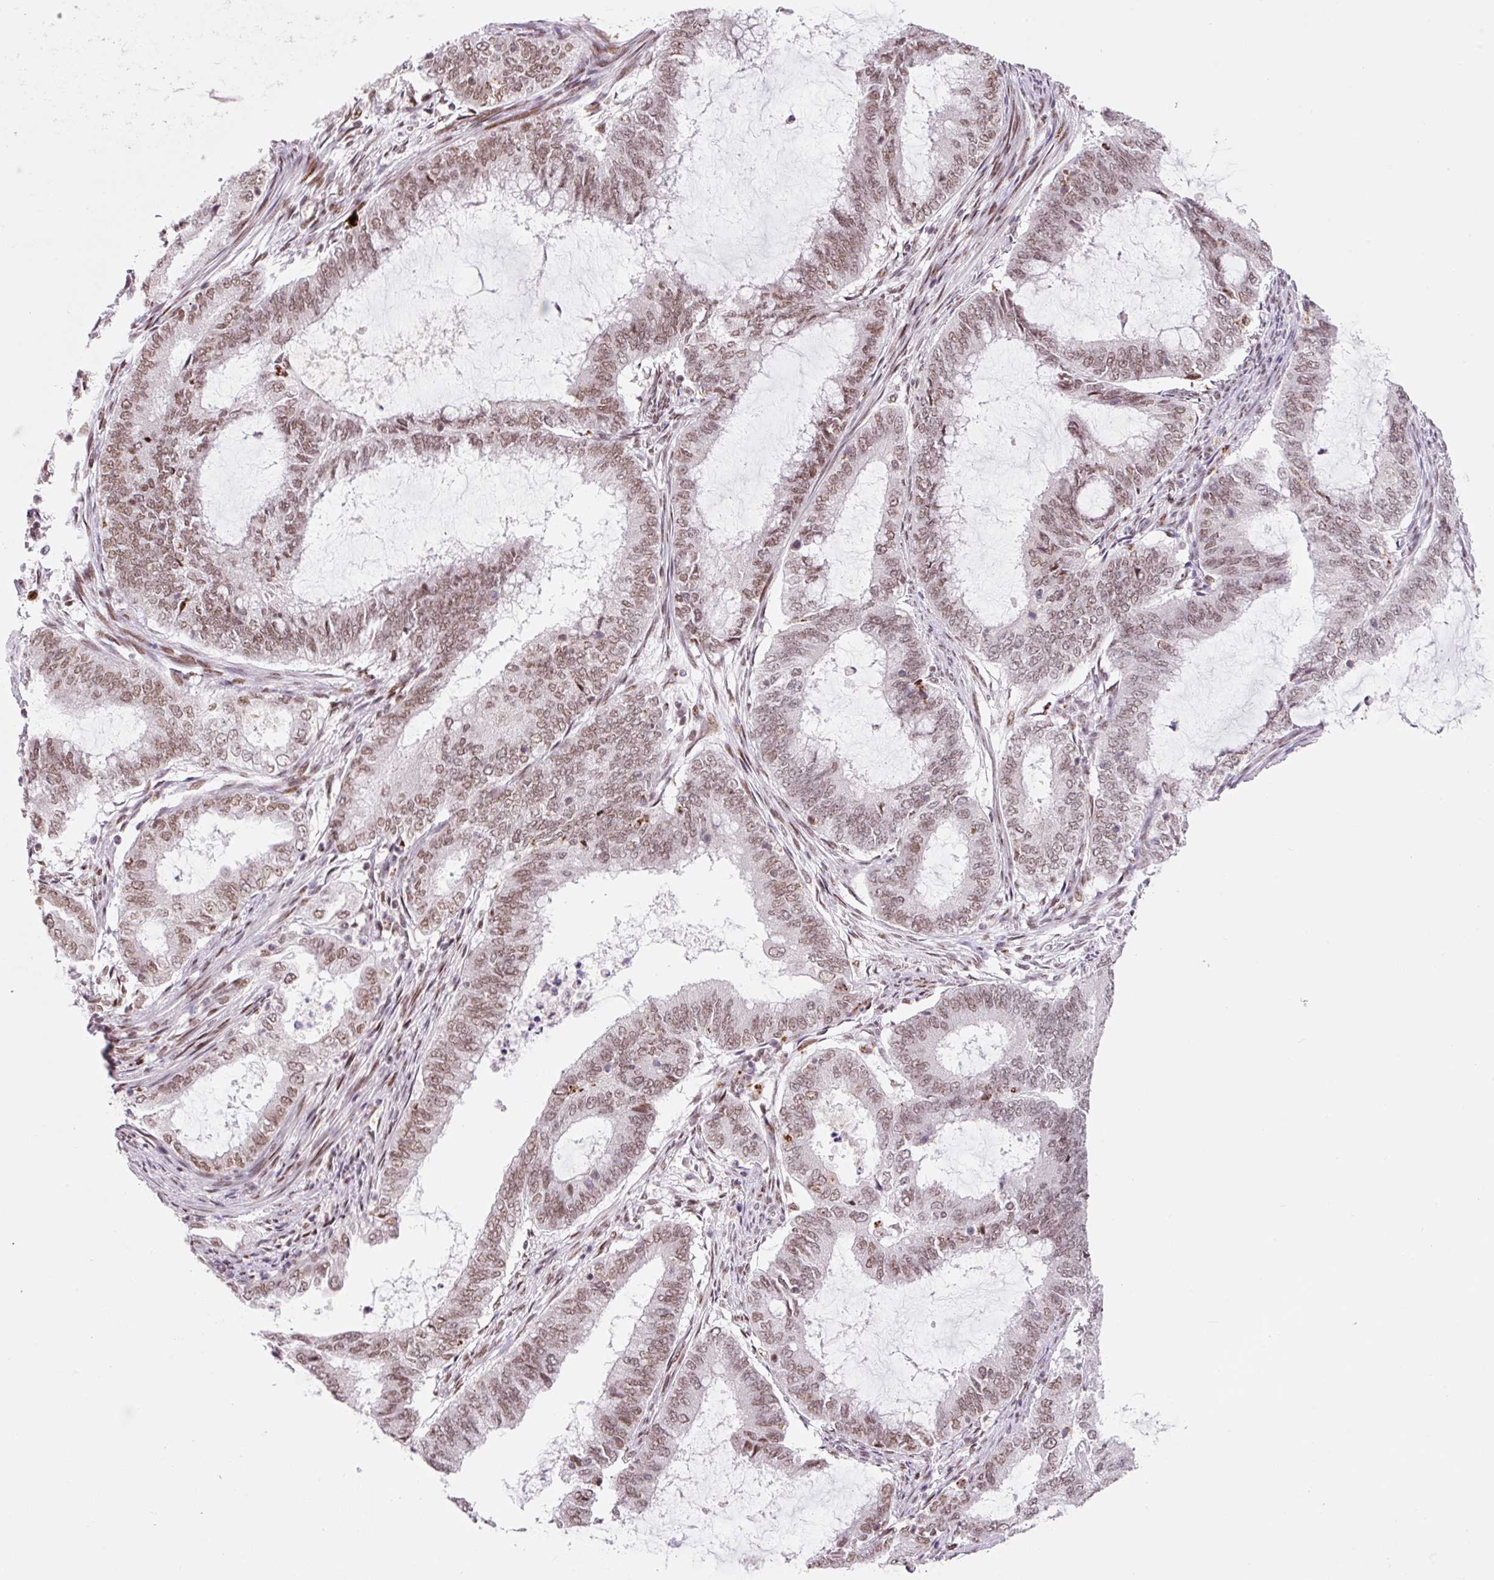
{"staining": {"intensity": "moderate", "quantity": ">75%", "location": "nuclear"}, "tissue": "endometrial cancer", "cell_type": "Tumor cells", "image_type": "cancer", "snomed": [{"axis": "morphology", "description": "Adenocarcinoma, NOS"}, {"axis": "topography", "description": "Endometrium"}], "caption": "Brown immunohistochemical staining in human endometrial cancer demonstrates moderate nuclear staining in about >75% of tumor cells. The protein is shown in brown color, while the nuclei are stained blue.", "gene": "CCNL2", "patient": {"sex": "female", "age": 51}}